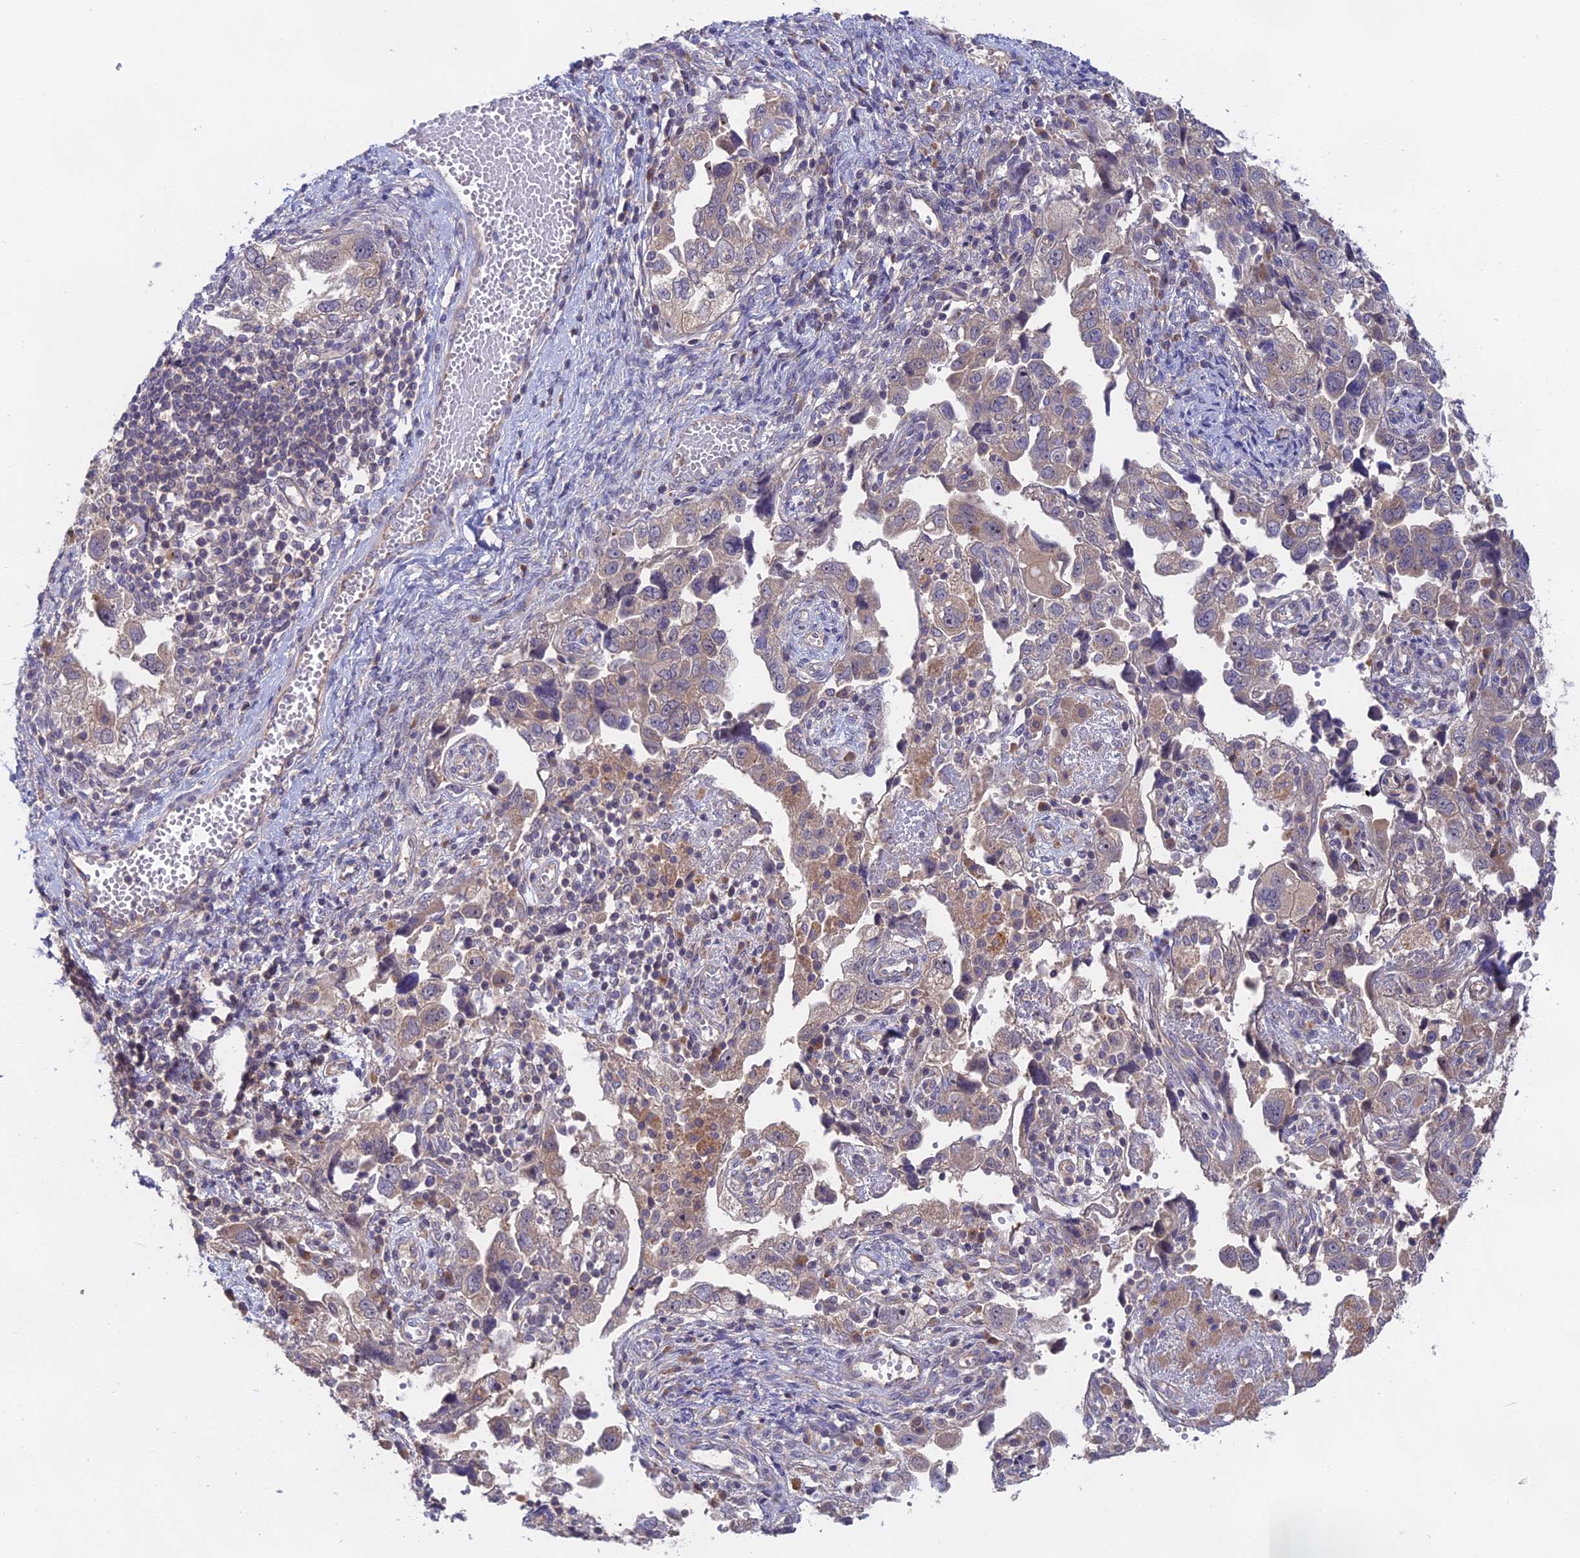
{"staining": {"intensity": "weak", "quantity": "<25%", "location": "cytoplasmic/membranous"}, "tissue": "ovarian cancer", "cell_type": "Tumor cells", "image_type": "cancer", "snomed": [{"axis": "morphology", "description": "Carcinoma, NOS"}, {"axis": "morphology", "description": "Cystadenocarcinoma, serous, NOS"}, {"axis": "topography", "description": "Ovary"}], "caption": "Immunohistochemistry of human ovarian cancer reveals no staining in tumor cells.", "gene": "TENT4B", "patient": {"sex": "female", "age": 69}}